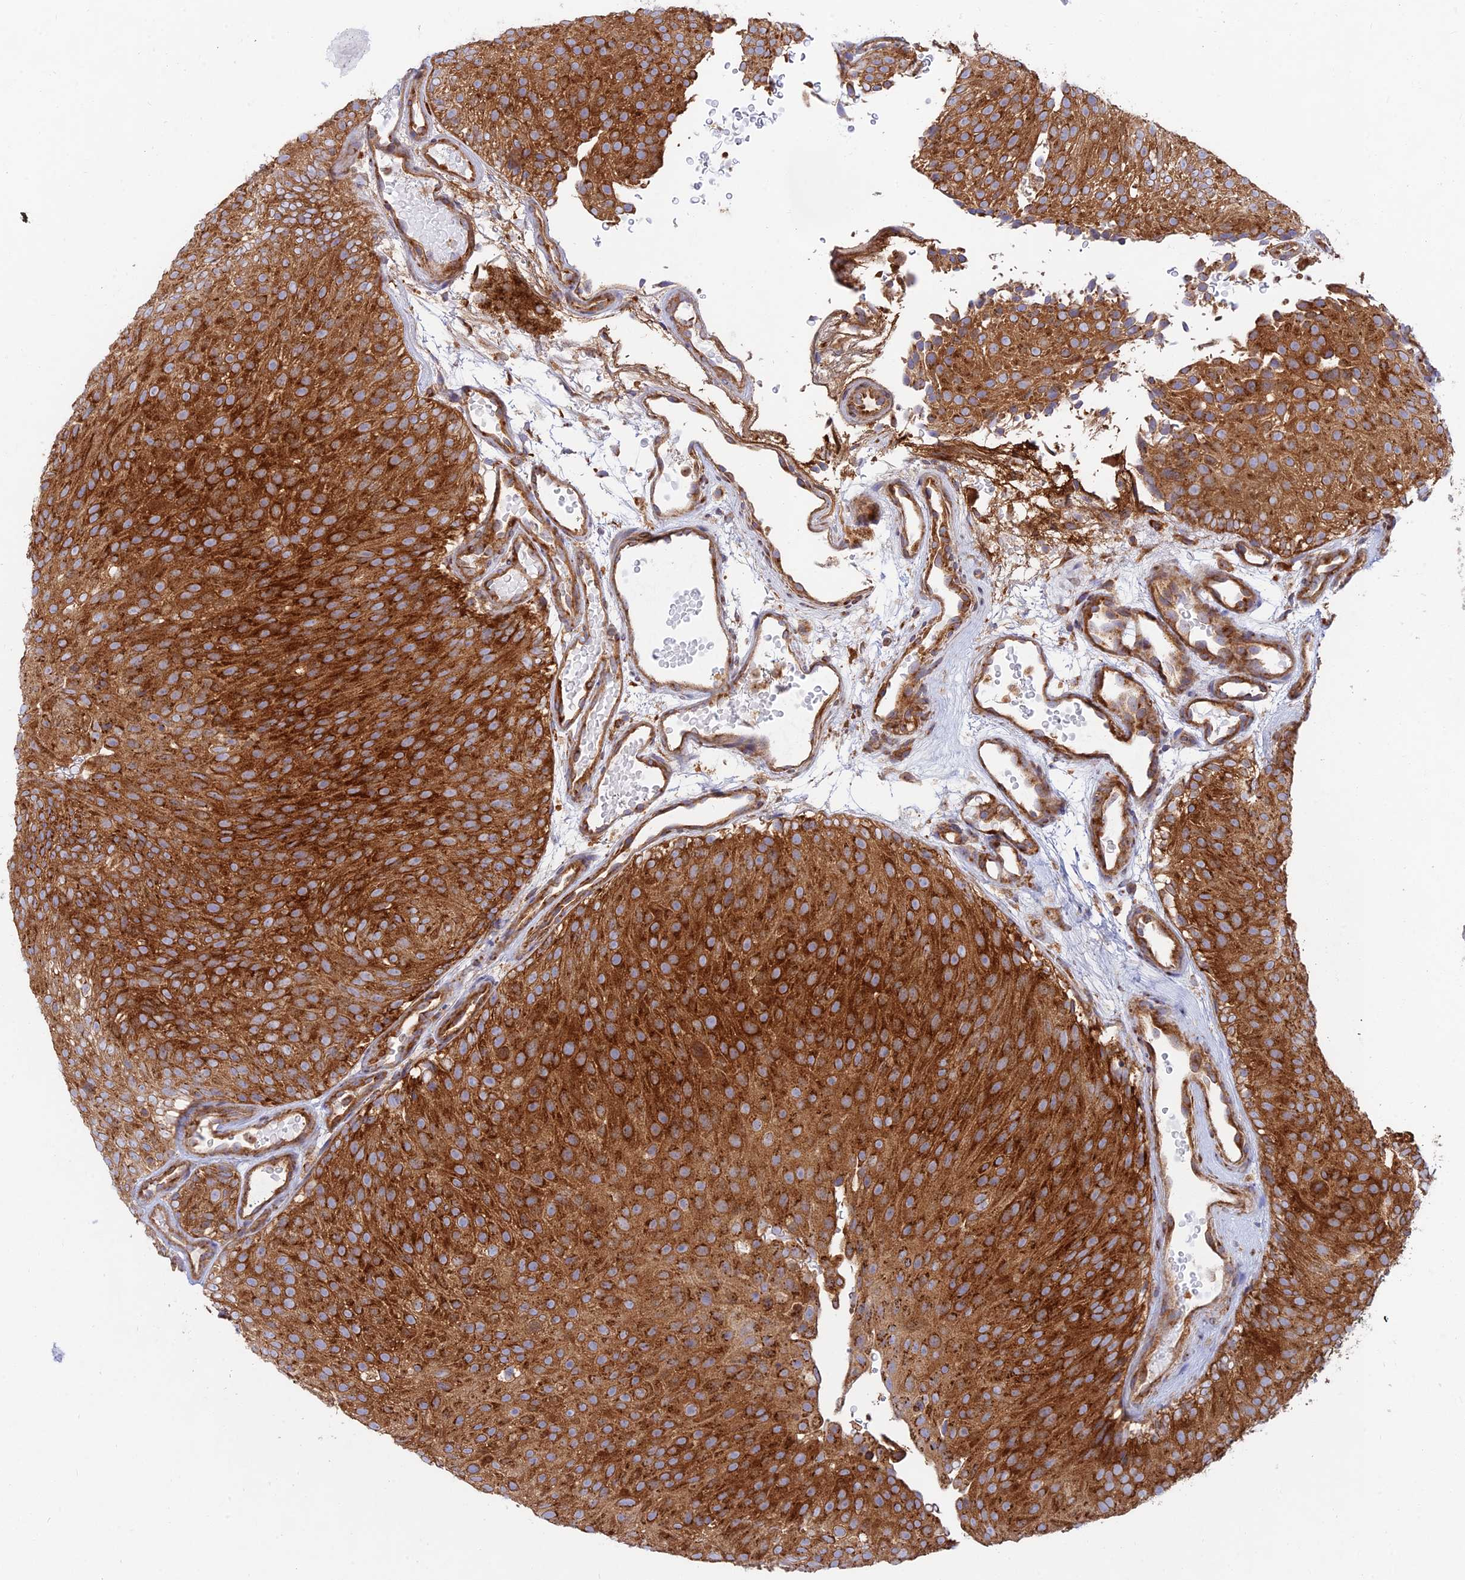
{"staining": {"intensity": "strong", "quantity": ">75%", "location": "cytoplasmic/membranous"}, "tissue": "urothelial cancer", "cell_type": "Tumor cells", "image_type": "cancer", "snomed": [{"axis": "morphology", "description": "Urothelial carcinoma, Low grade"}, {"axis": "topography", "description": "Urinary bladder"}], "caption": "Immunohistochemical staining of urothelial cancer demonstrates high levels of strong cytoplasmic/membranous positivity in approximately >75% of tumor cells. (Stains: DAB in brown, nuclei in blue, Microscopy: brightfield microscopy at high magnification).", "gene": "GOLGA3", "patient": {"sex": "male", "age": 78}}